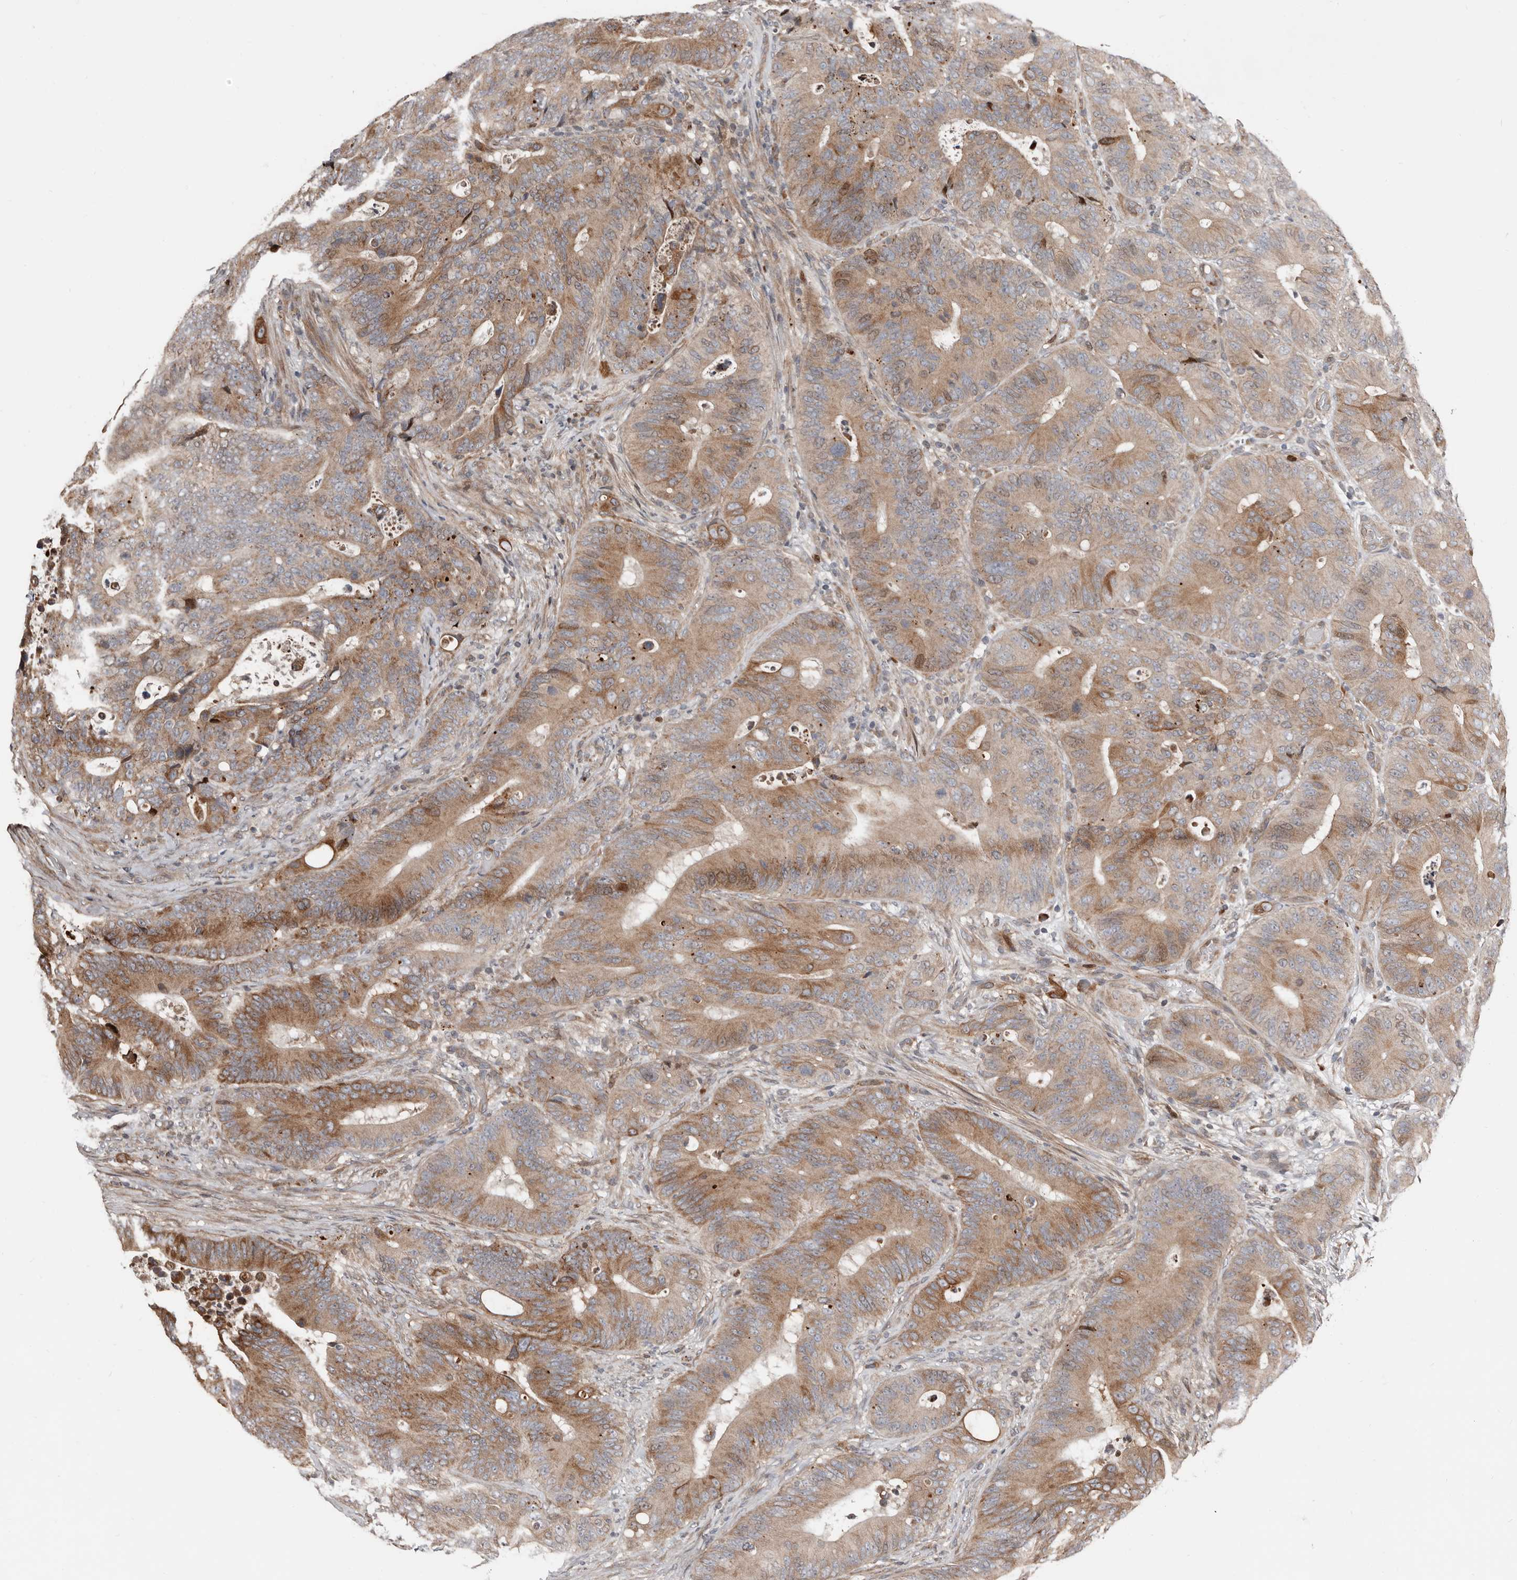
{"staining": {"intensity": "moderate", "quantity": ">75%", "location": "cytoplasmic/membranous"}, "tissue": "colorectal cancer", "cell_type": "Tumor cells", "image_type": "cancer", "snomed": [{"axis": "morphology", "description": "Adenocarcinoma, NOS"}, {"axis": "topography", "description": "Colon"}], "caption": "Immunohistochemical staining of colorectal cancer (adenocarcinoma) demonstrates medium levels of moderate cytoplasmic/membranous protein expression in approximately >75% of tumor cells.", "gene": "SMYD4", "patient": {"sex": "male", "age": 83}}